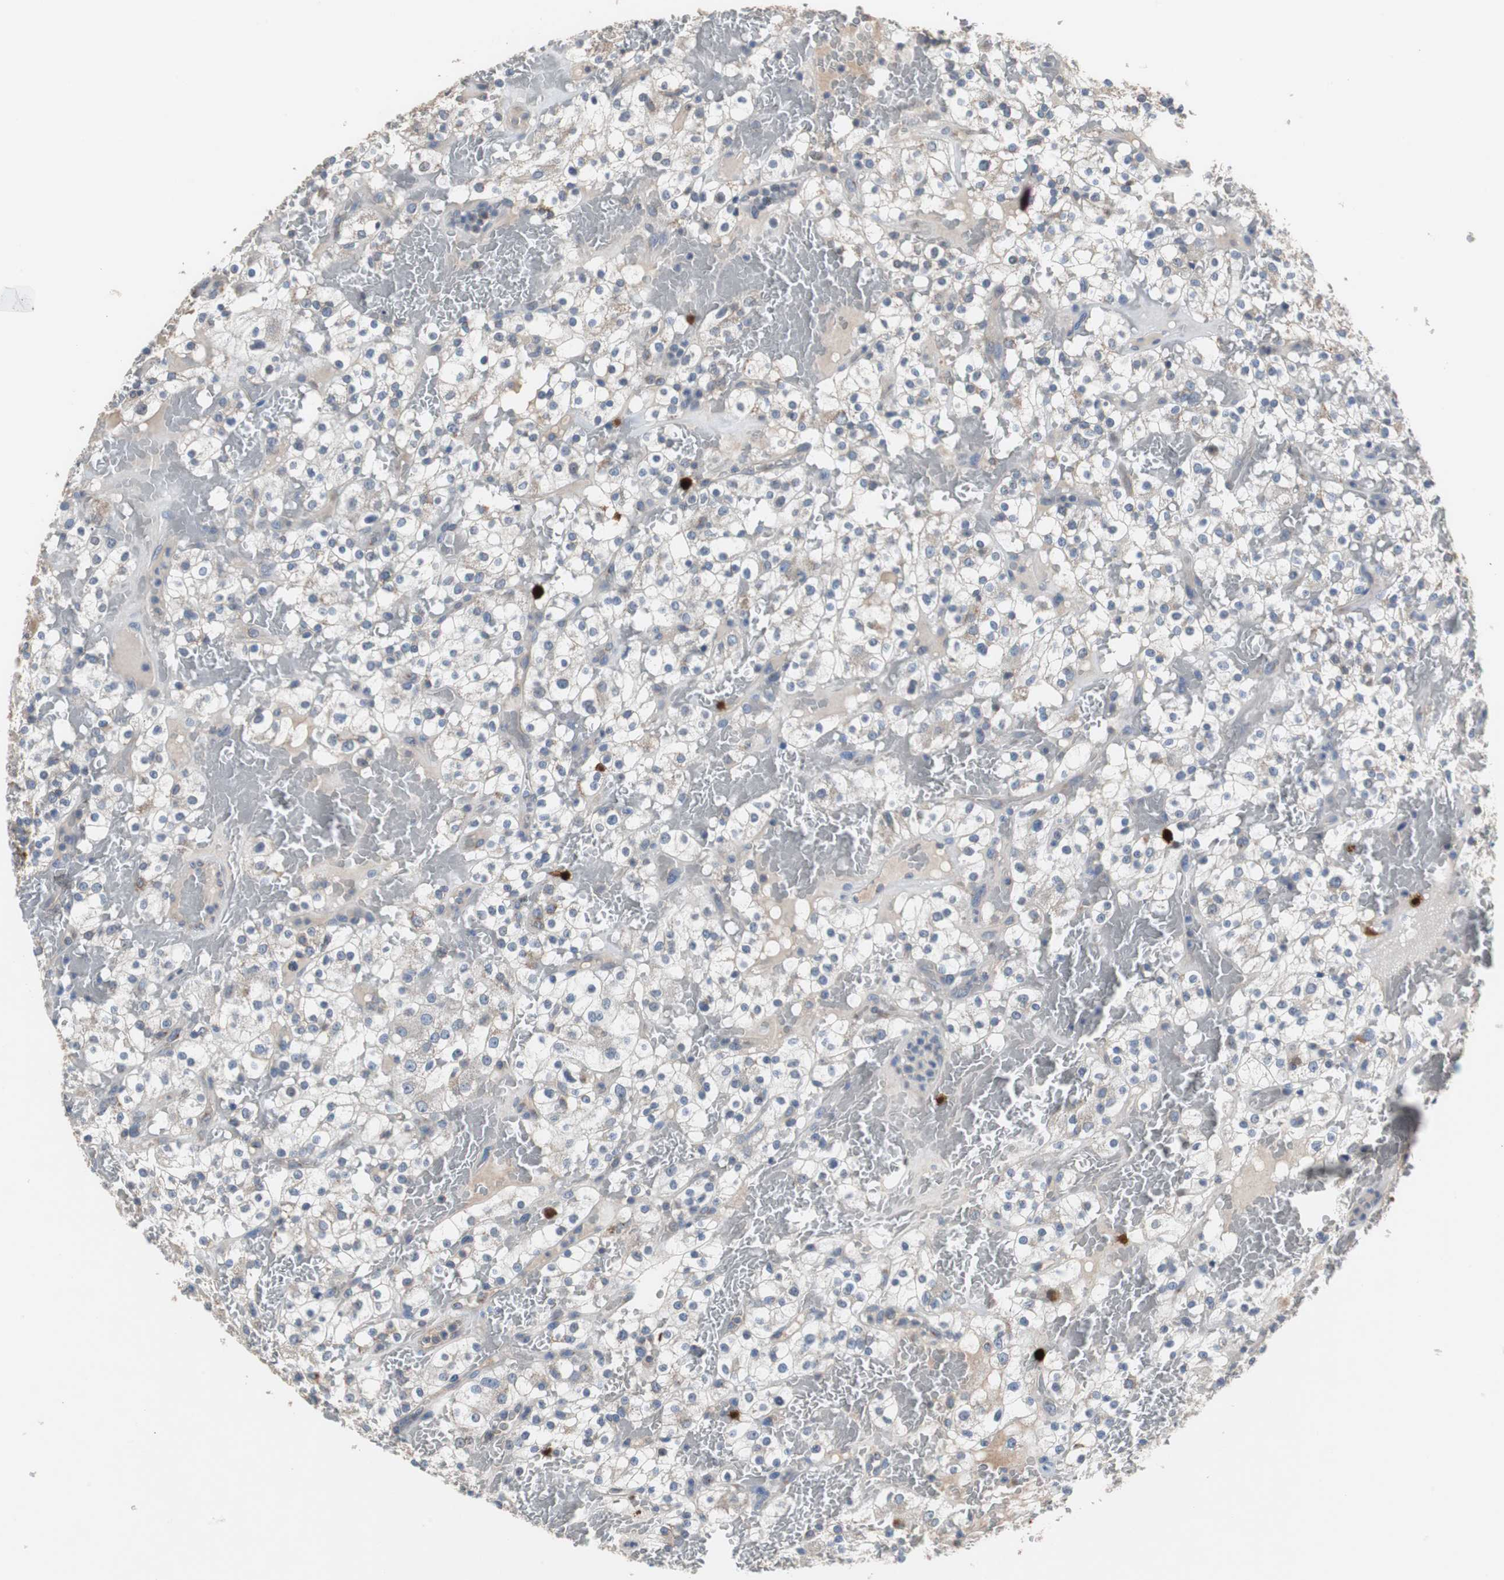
{"staining": {"intensity": "weak", "quantity": "25%-75%", "location": "cytoplasmic/membranous"}, "tissue": "renal cancer", "cell_type": "Tumor cells", "image_type": "cancer", "snomed": [{"axis": "morphology", "description": "Normal tissue, NOS"}, {"axis": "morphology", "description": "Adenocarcinoma, NOS"}, {"axis": "topography", "description": "Kidney"}], "caption": "A micrograph of renal cancer (adenocarcinoma) stained for a protein exhibits weak cytoplasmic/membranous brown staining in tumor cells.", "gene": "CALB2", "patient": {"sex": "female", "age": 72}}